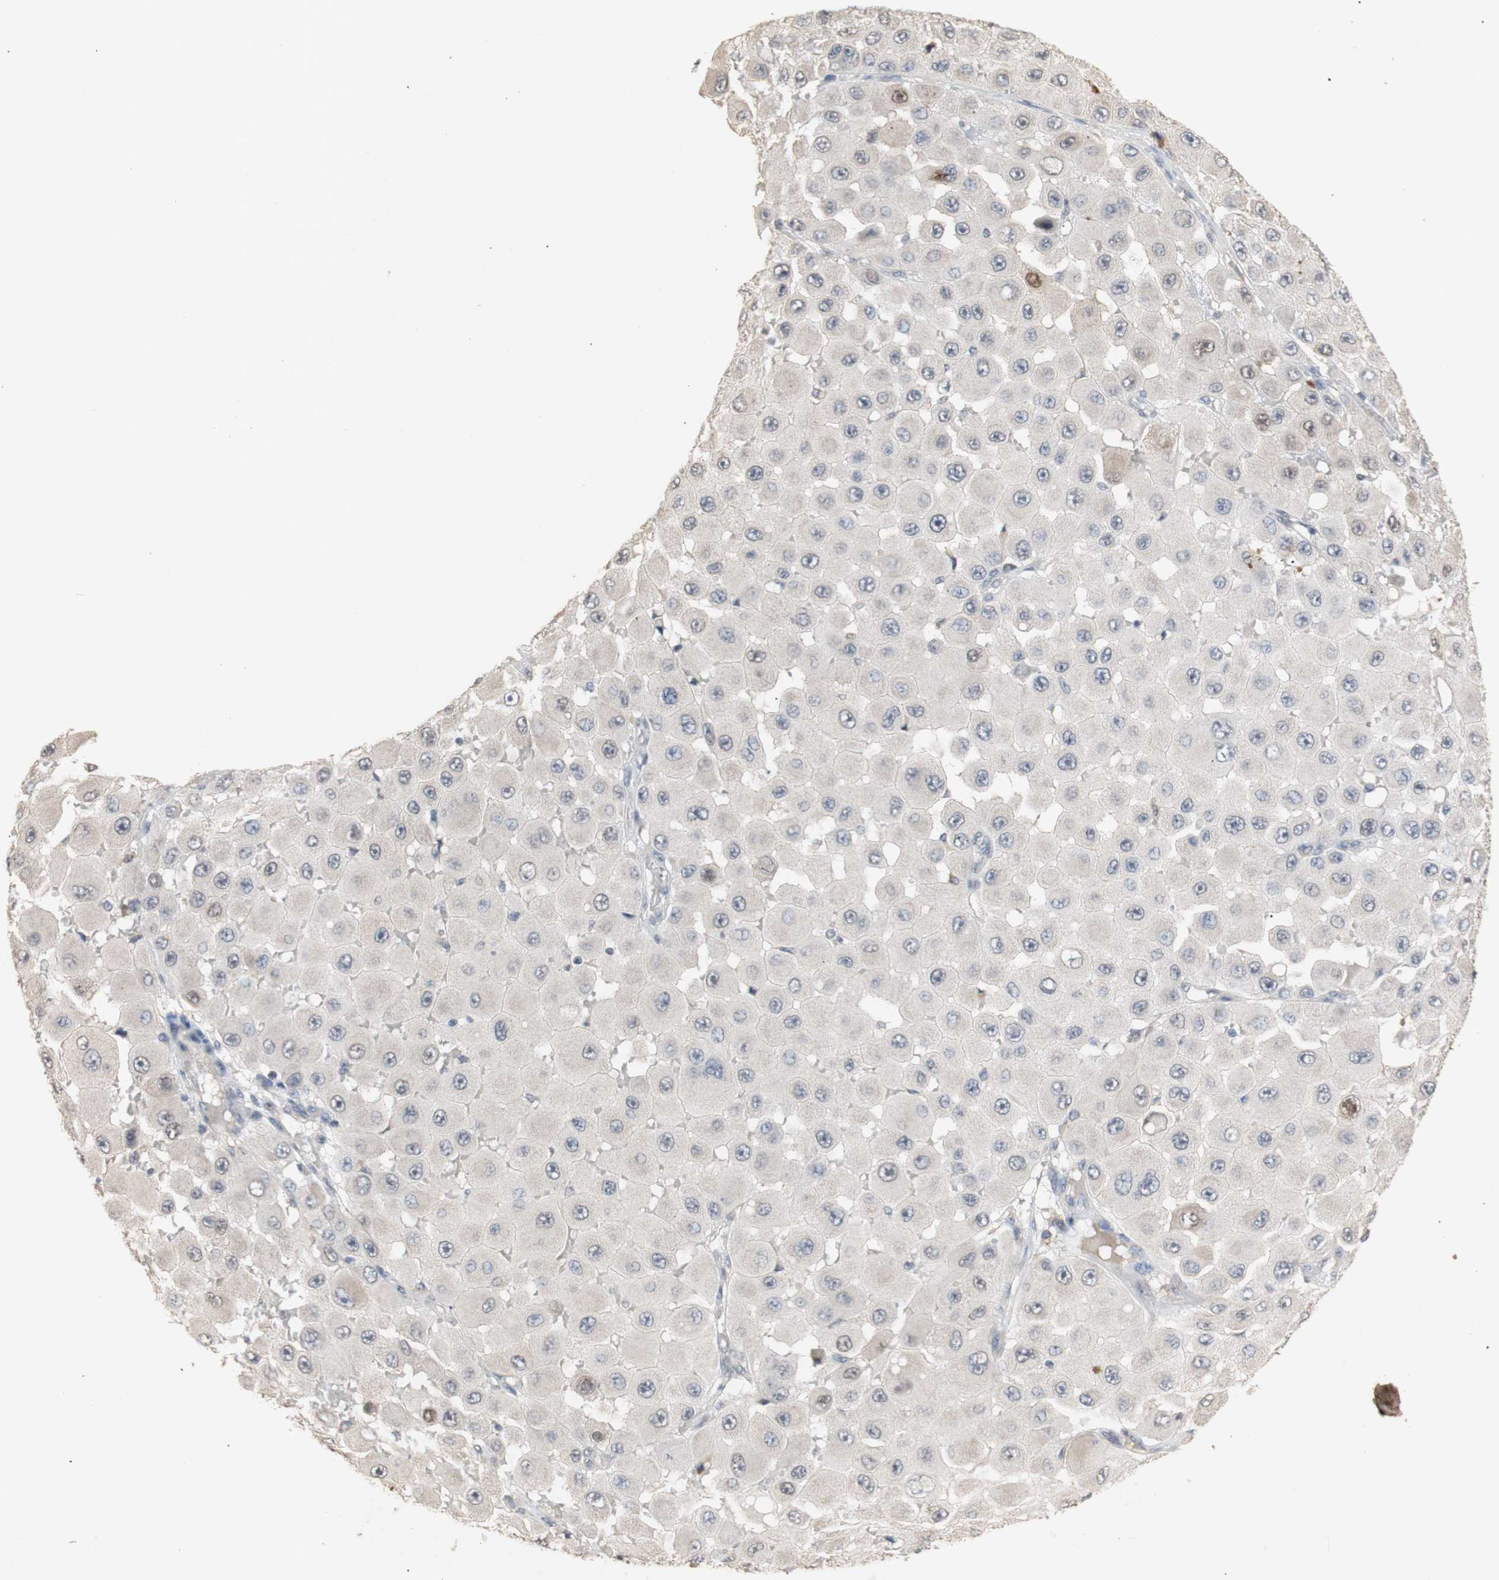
{"staining": {"intensity": "negative", "quantity": "none", "location": "none"}, "tissue": "melanoma", "cell_type": "Tumor cells", "image_type": "cancer", "snomed": [{"axis": "morphology", "description": "Malignant melanoma, NOS"}, {"axis": "topography", "description": "Skin"}], "caption": "There is no significant staining in tumor cells of malignant melanoma.", "gene": "FOSB", "patient": {"sex": "female", "age": 81}}